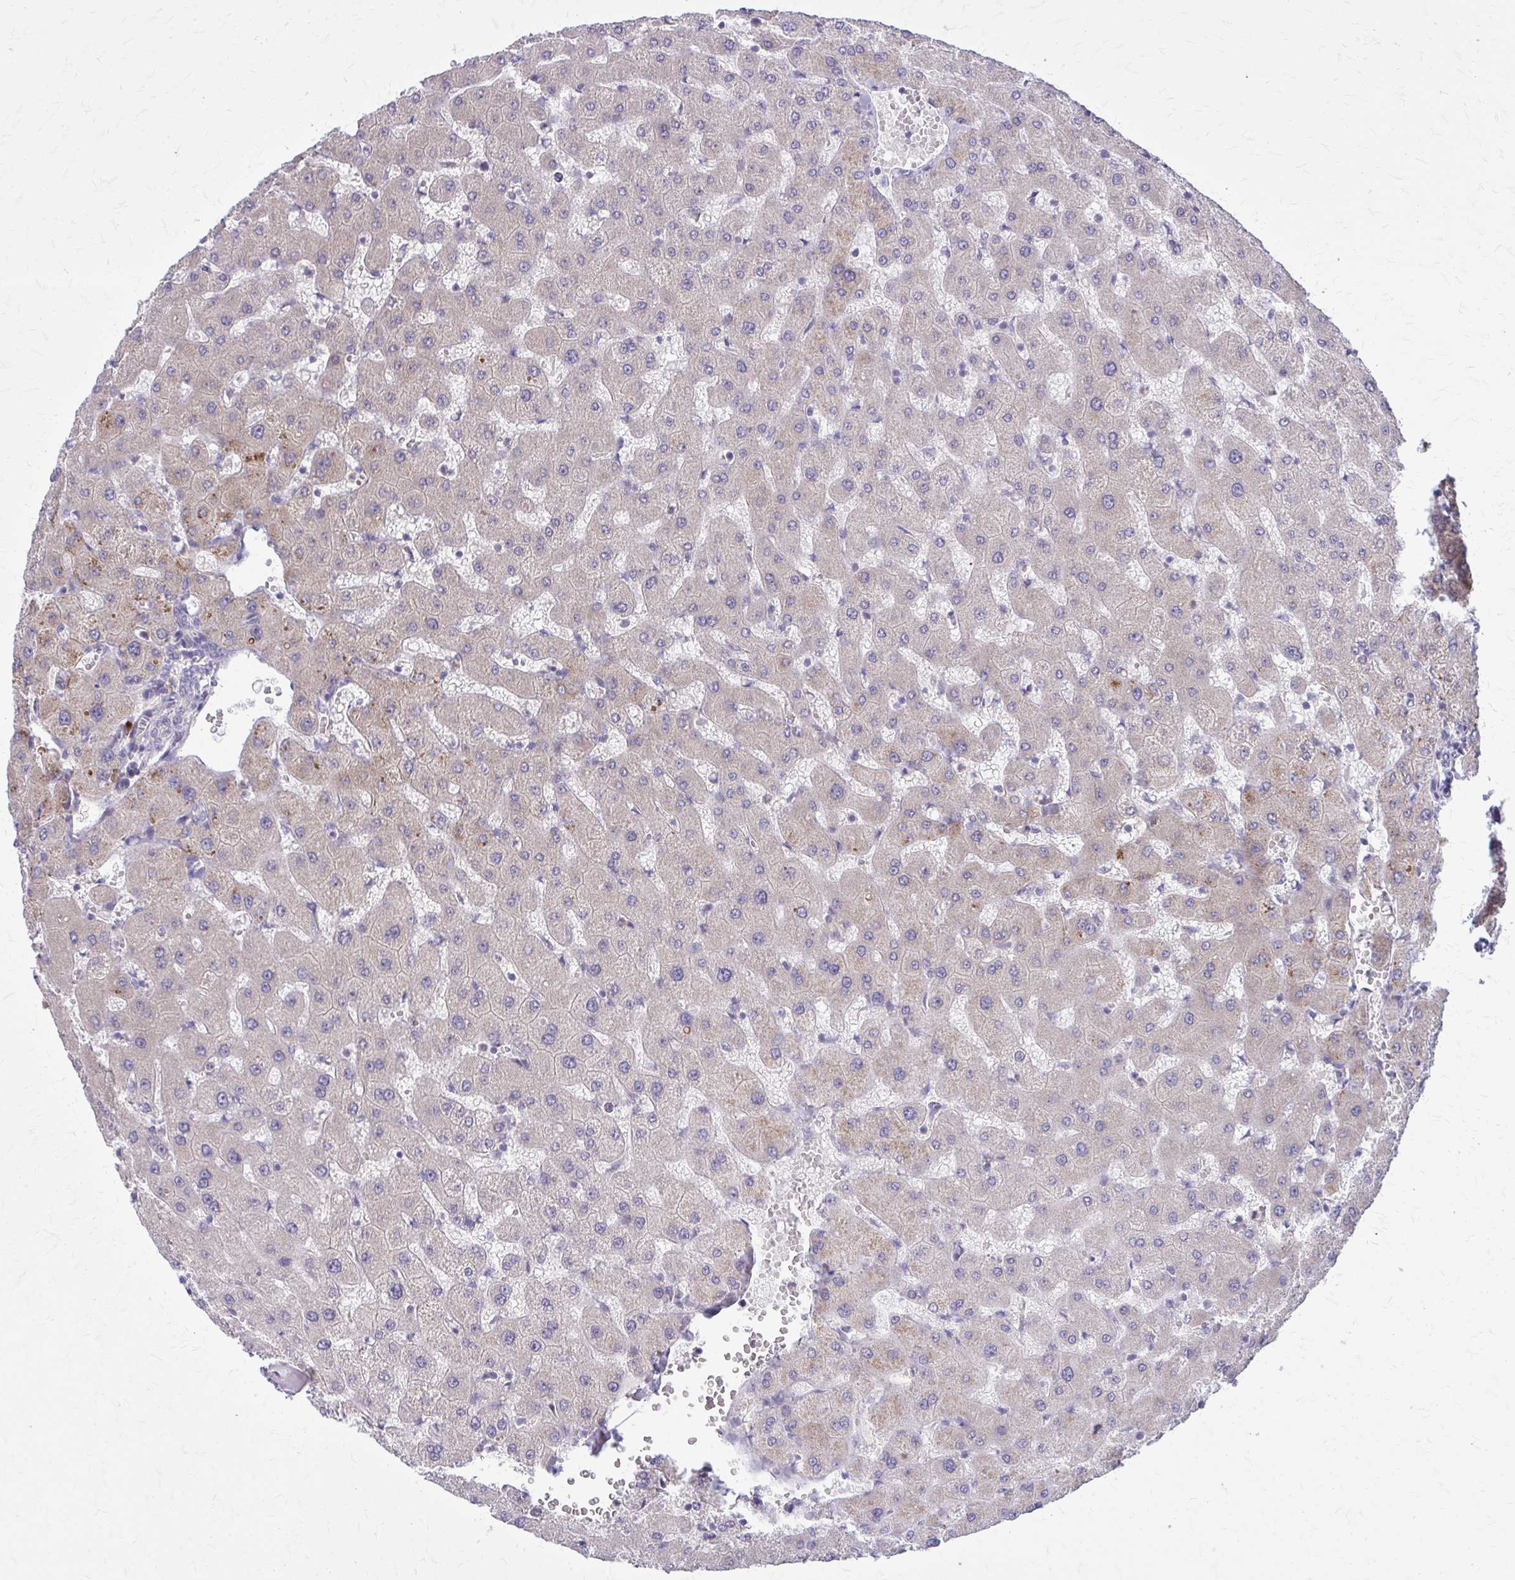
{"staining": {"intensity": "negative", "quantity": "none", "location": "none"}, "tissue": "liver", "cell_type": "Cholangiocytes", "image_type": "normal", "snomed": [{"axis": "morphology", "description": "Normal tissue, NOS"}, {"axis": "topography", "description": "Liver"}], "caption": "A high-resolution image shows immunohistochemistry (IHC) staining of benign liver, which reveals no significant positivity in cholangiocytes.", "gene": "NRBF2", "patient": {"sex": "female", "age": 63}}